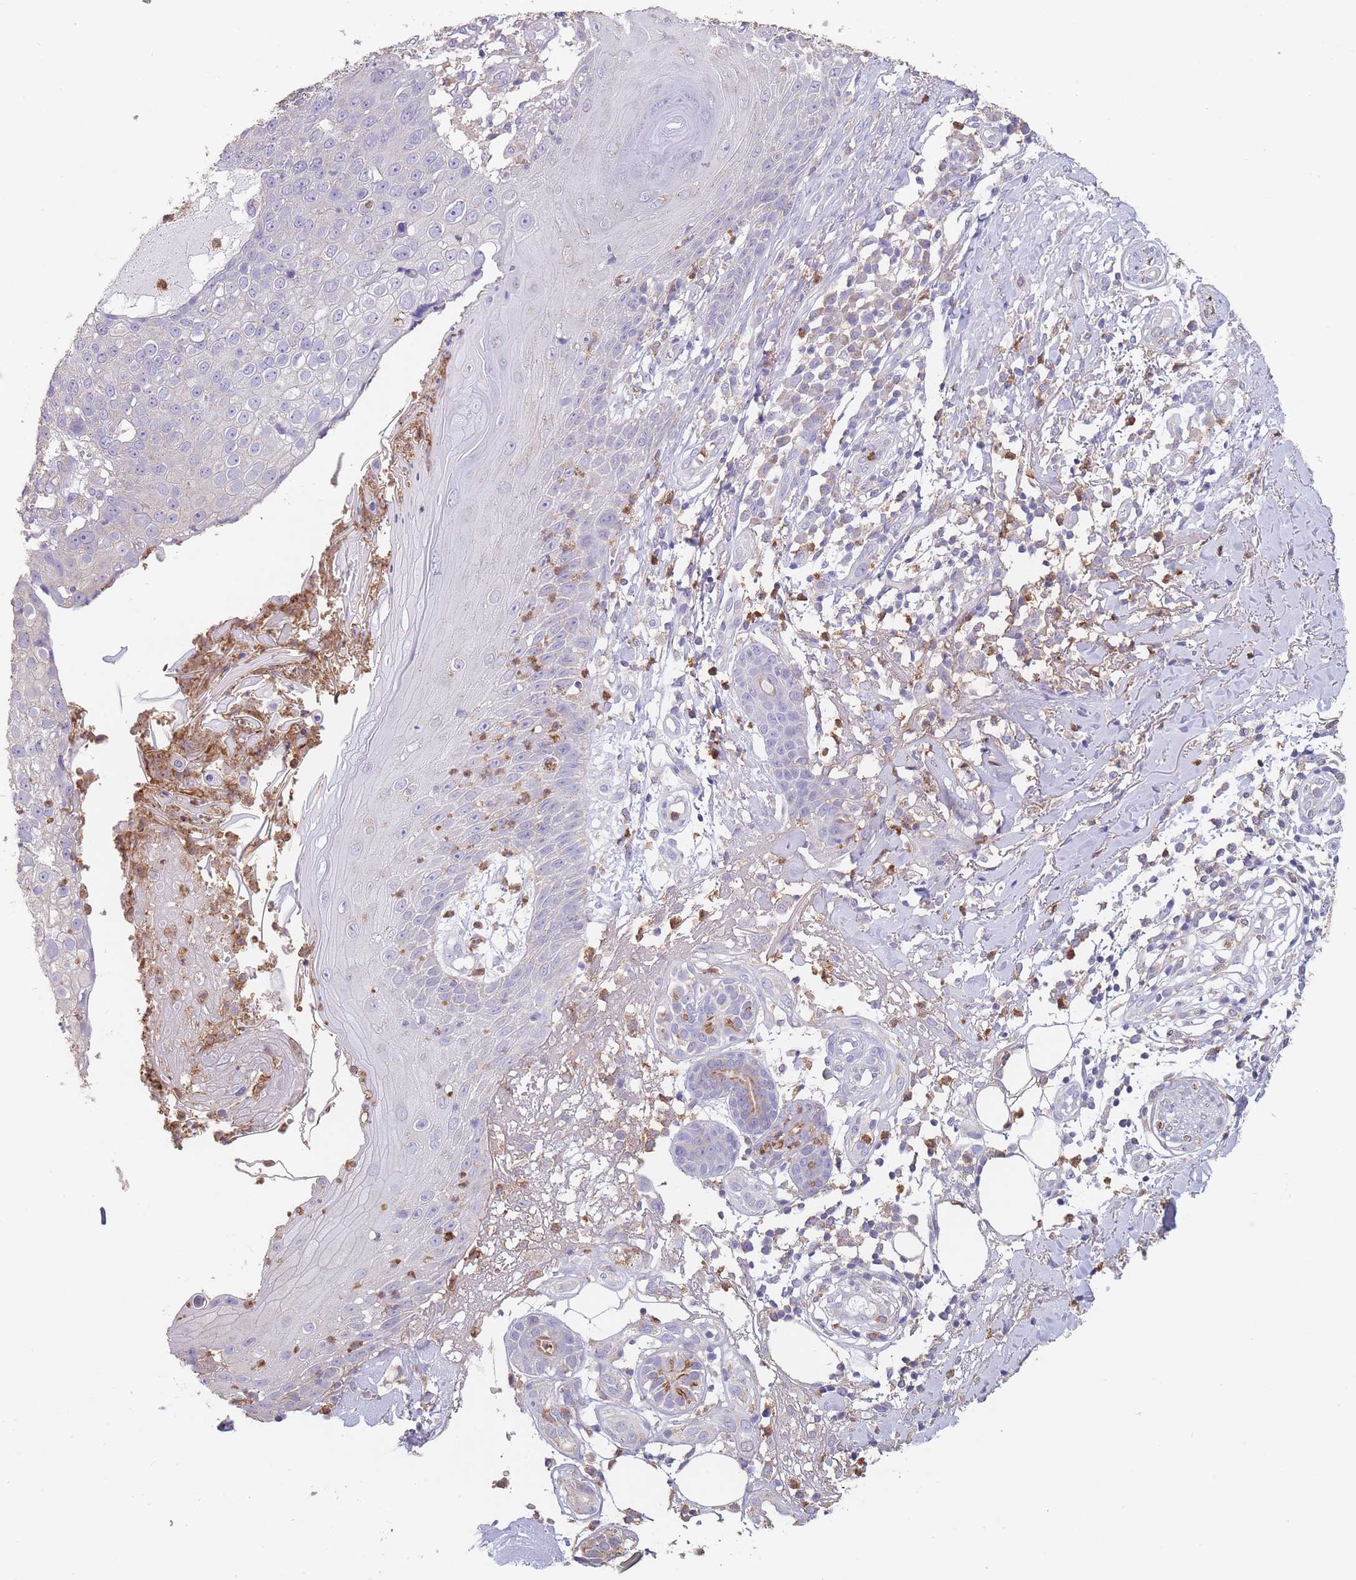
{"staining": {"intensity": "negative", "quantity": "none", "location": "none"}, "tissue": "skin cancer", "cell_type": "Tumor cells", "image_type": "cancer", "snomed": [{"axis": "morphology", "description": "Squamous cell carcinoma, NOS"}, {"axis": "topography", "description": "Skin"}], "caption": "DAB (3,3'-diaminobenzidine) immunohistochemical staining of skin cancer (squamous cell carcinoma) reveals no significant positivity in tumor cells. (DAB (3,3'-diaminobenzidine) immunohistochemistry (IHC) visualized using brightfield microscopy, high magnification).", "gene": "CLEC12A", "patient": {"sex": "male", "age": 71}}